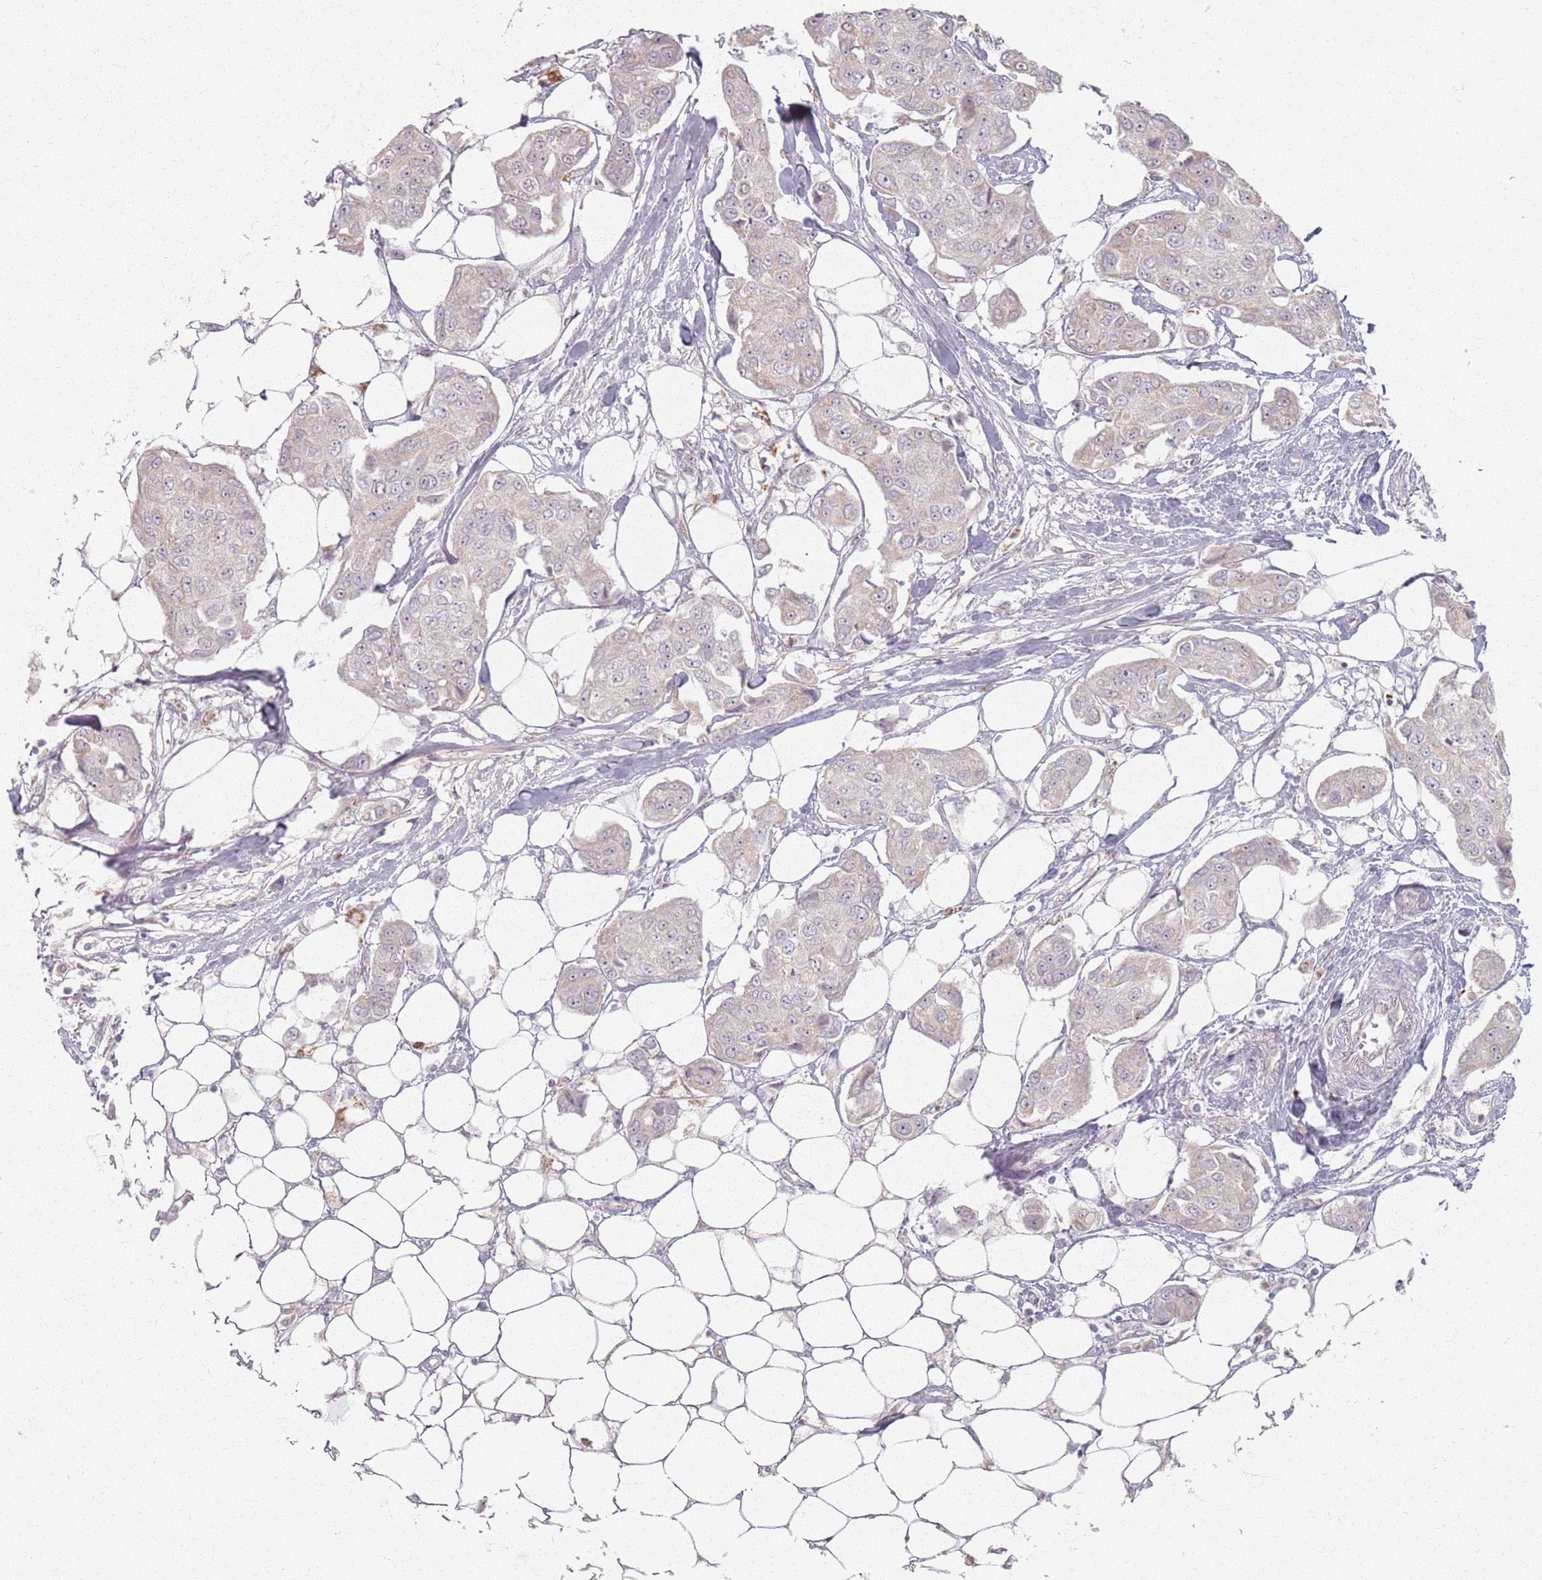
{"staining": {"intensity": "weak", "quantity": "<25%", "location": "cytoplasmic/membranous"}, "tissue": "breast cancer", "cell_type": "Tumor cells", "image_type": "cancer", "snomed": [{"axis": "morphology", "description": "Duct carcinoma"}, {"axis": "topography", "description": "Breast"}, {"axis": "topography", "description": "Lymph node"}], "caption": "There is no significant positivity in tumor cells of invasive ductal carcinoma (breast). (Stains: DAB (3,3'-diaminobenzidine) IHC with hematoxylin counter stain, Microscopy: brightfield microscopy at high magnification).", "gene": "PKD2L2", "patient": {"sex": "female", "age": 80}}